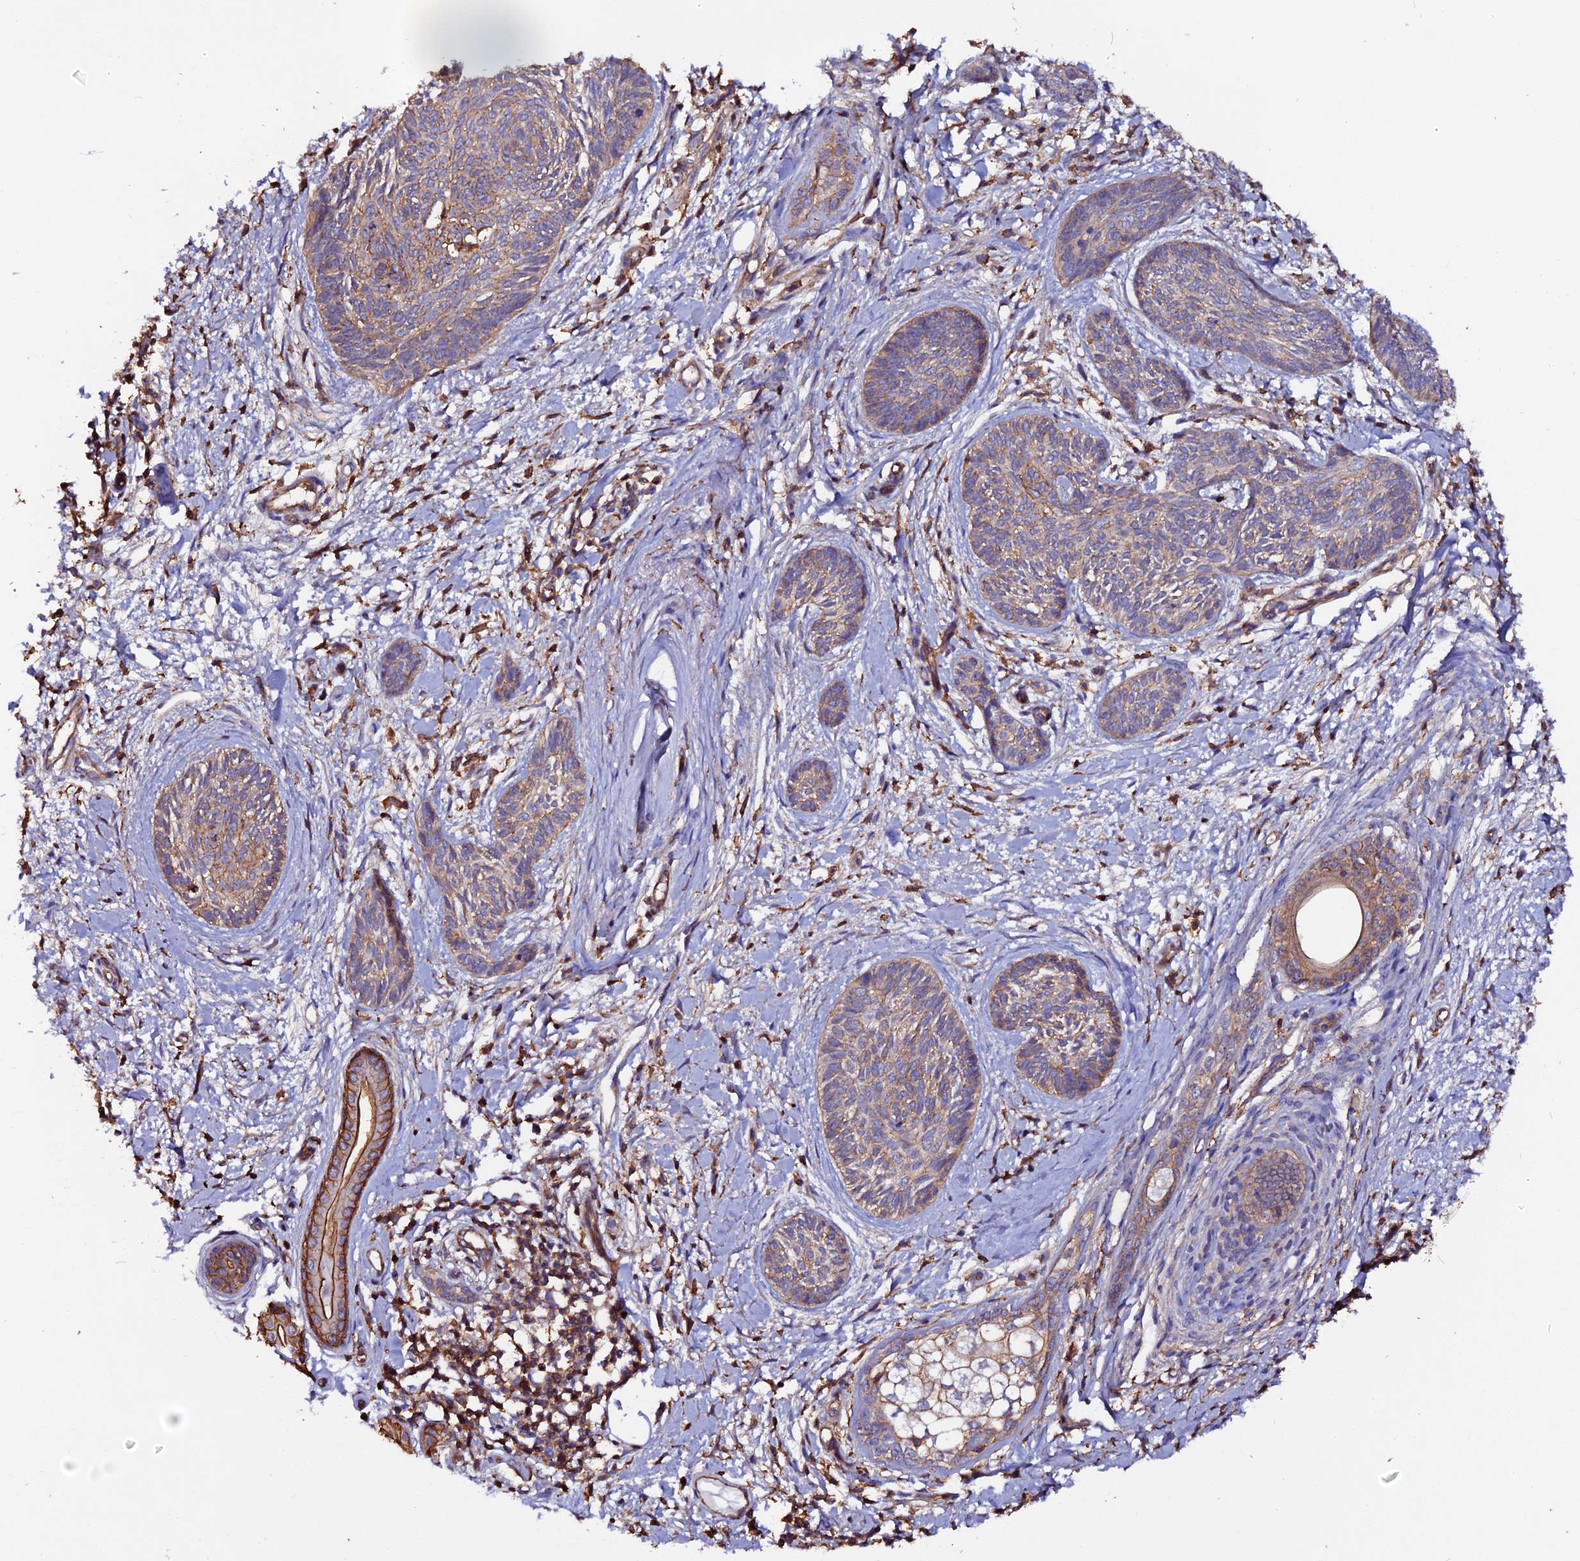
{"staining": {"intensity": "moderate", "quantity": "25%-75%", "location": "cytoplasmic/membranous"}, "tissue": "skin cancer", "cell_type": "Tumor cells", "image_type": "cancer", "snomed": [{"axis": "morphology", "description": "Basal cell carcinoma"}, {"axis": "topography", "description": "Skin"}], "caption": "Skin basal cell carcinoma tissue reveals moderate cytoplasmic/membranous positivity in about 25%-75% of tumor cells, visualized by immunohistochemistry.", "gene": "USP17L15", "patient": {"sex": "female", "age": 81}}